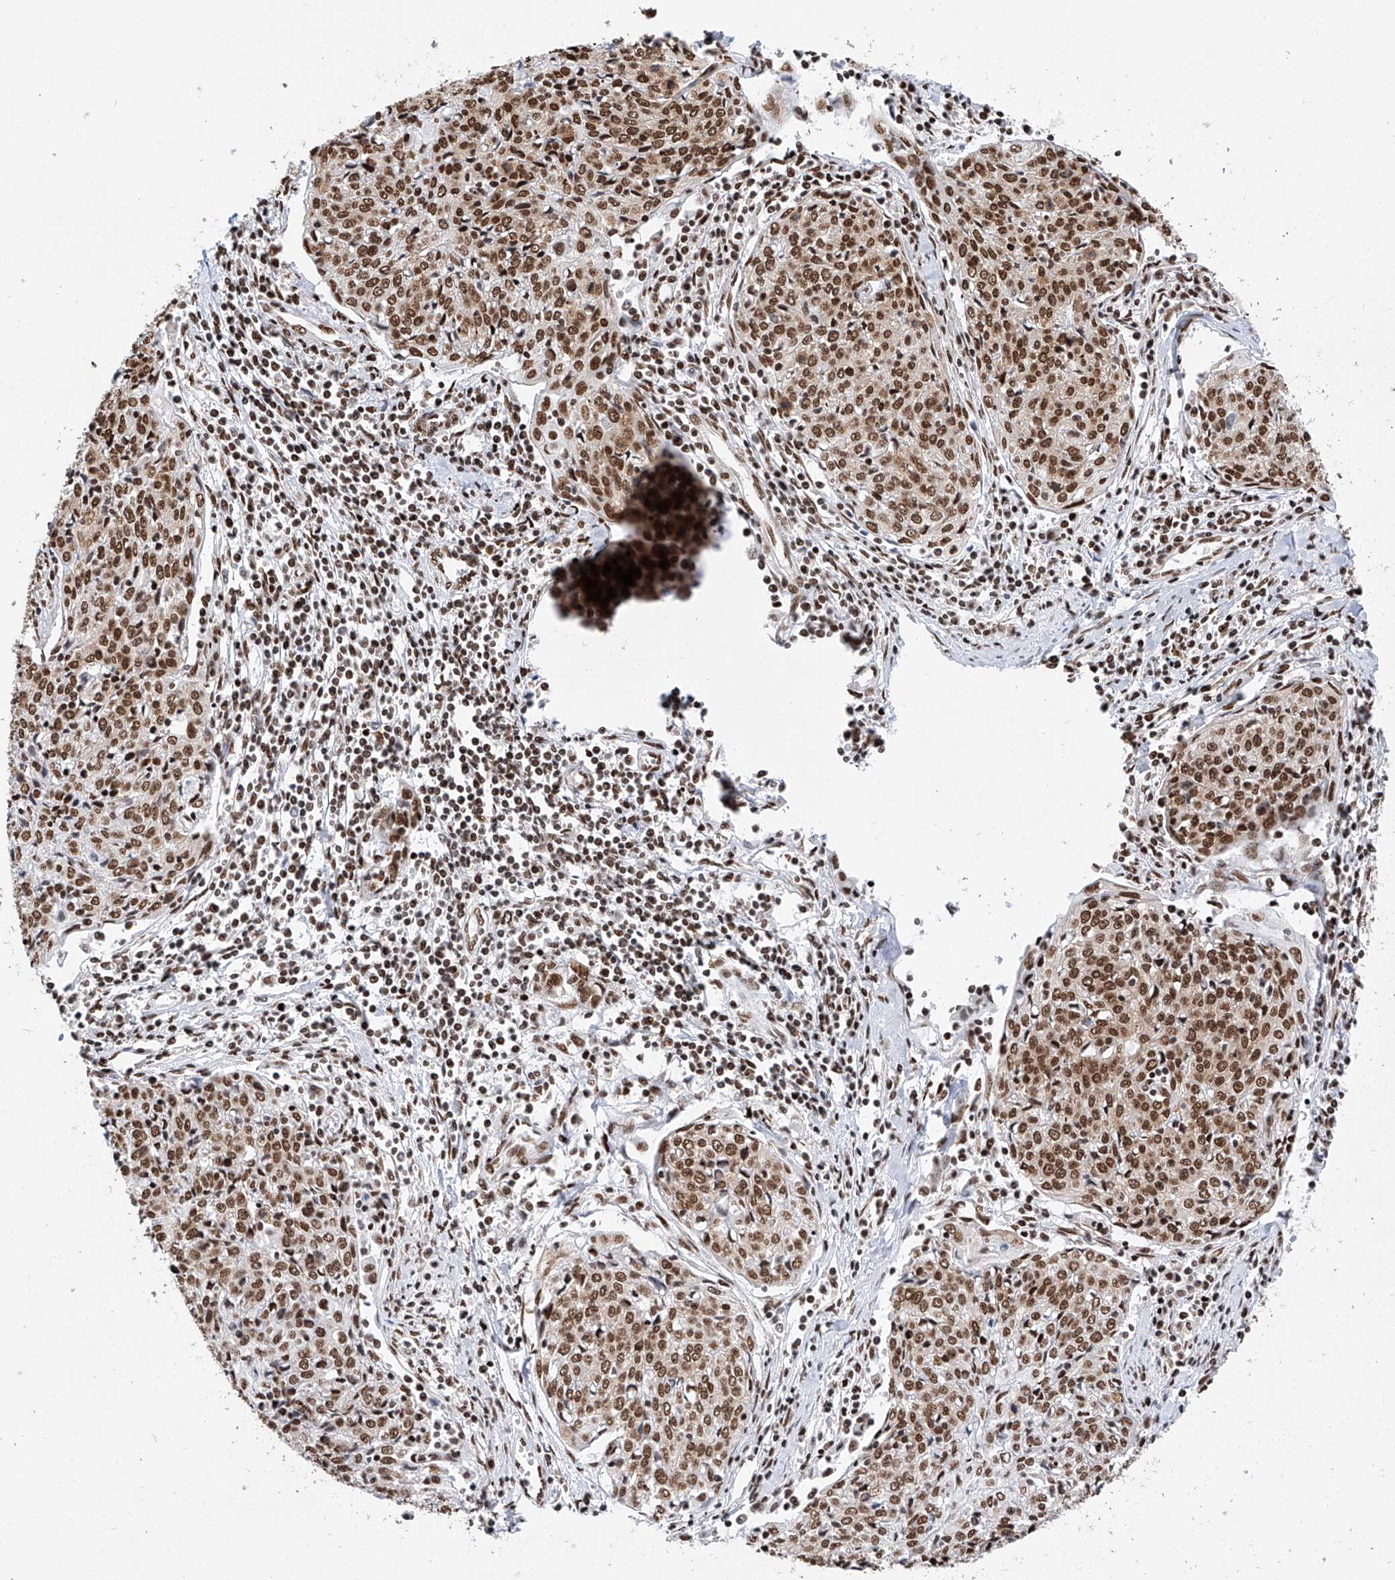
{"staining": {"intensity": "strong", "quantity": ">75%", "location": "nuclear"}, "tissue": "cervical cancer", "cell_type": "Tumor cells", "image_type": "cancer", "snomed": [{"axis": "morphology", "description": "Squamous cell carcinoma, NOS"}, {"axis": "topography", "description": "Cervix"}], "caption": "IHC image of neoplastic tissue: squamous cell carcinoma (cervical) stained using IHC reveals high levels of strong protein expression localized specifically in the nuclear of tumor cells, appearing as a nuclear brown color.", "gene": "SRSF6", "patient": {"sex": "female", "age": 48}}